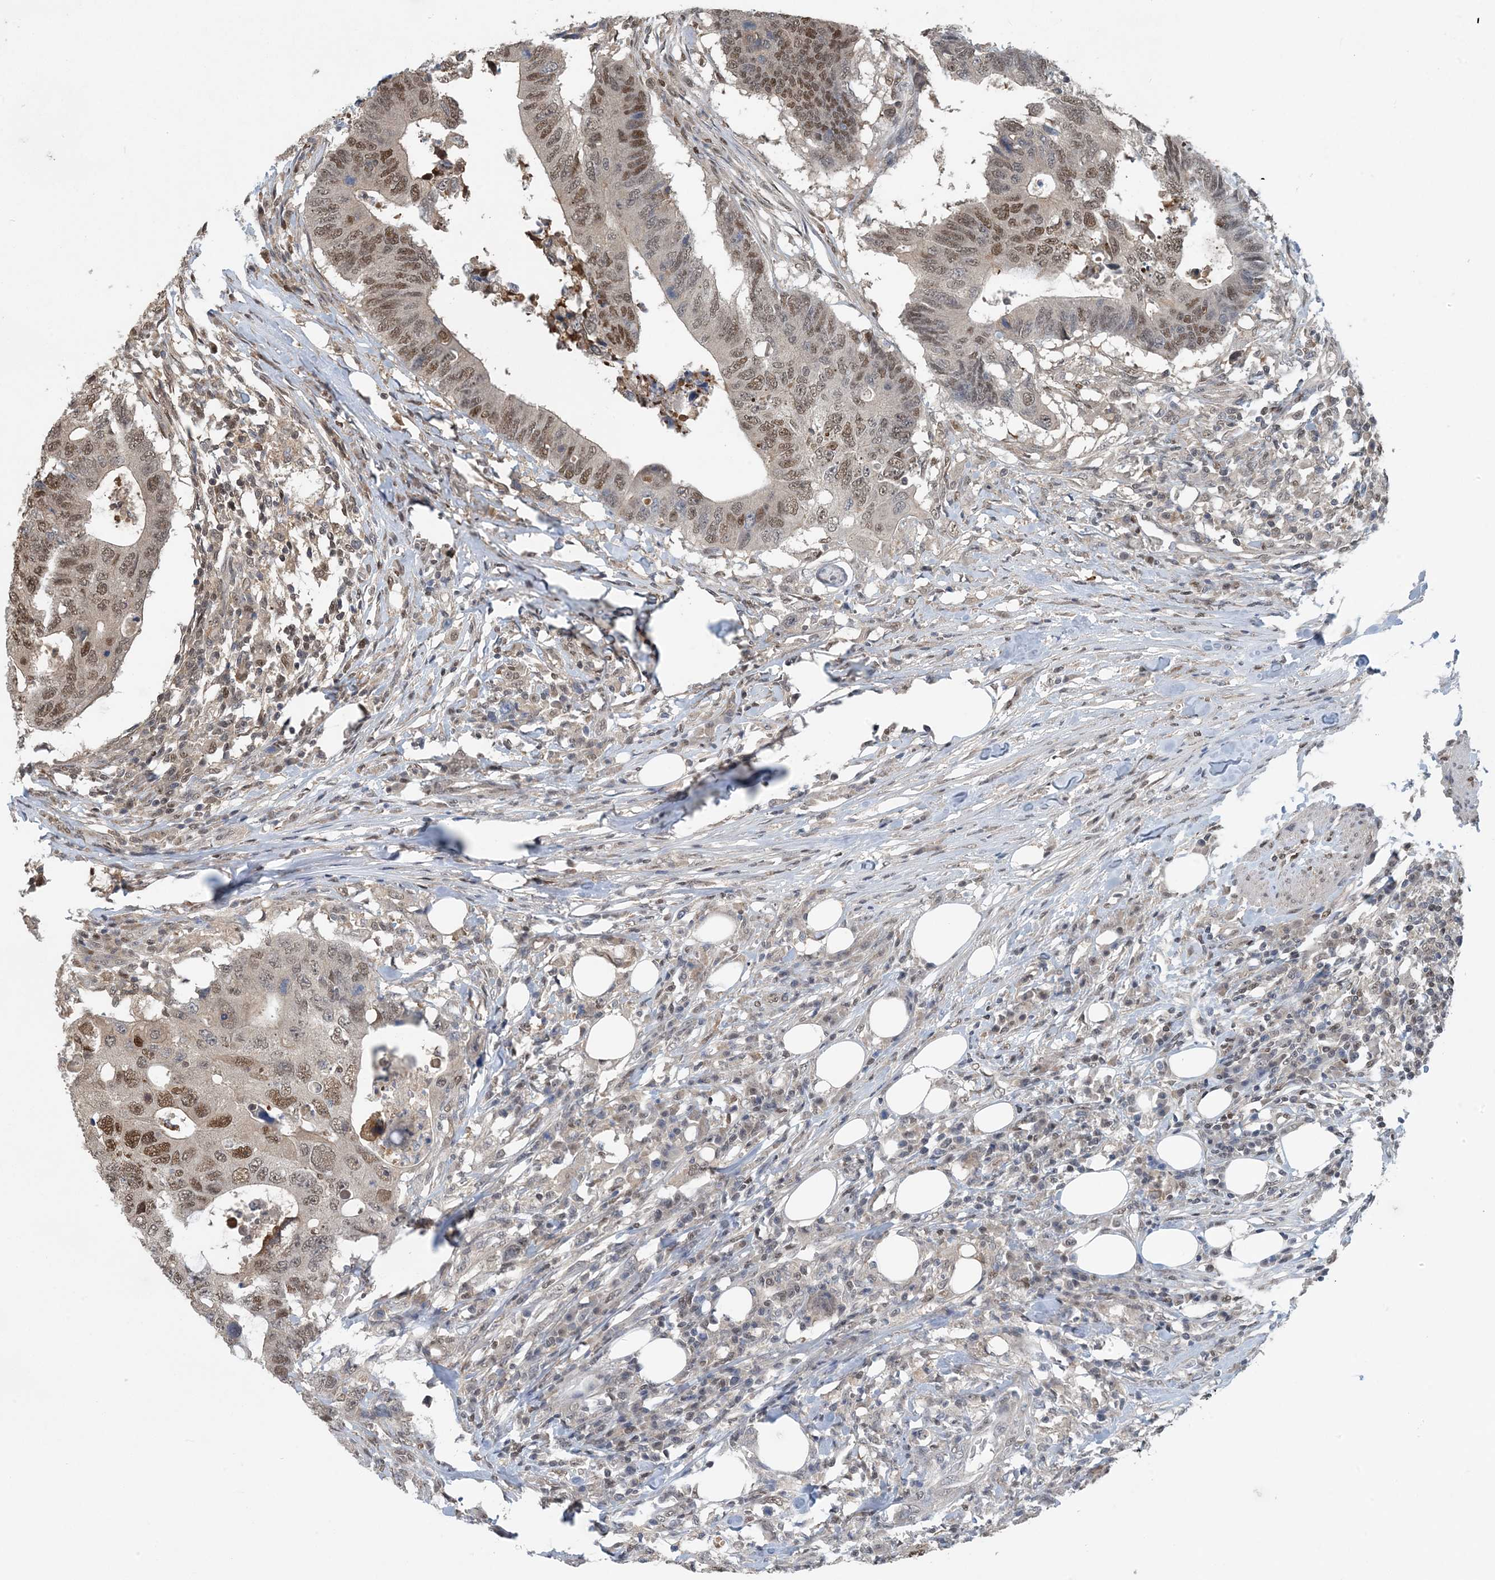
{"staining": {"intensity": "moderate", "quantity": ">75%", "location": "nuclear"}, "tissue": "colorectal cancer", "cell_type": "Tumor cells", "image_type": "cancer", "snomed": [{"axis": "morphology", "description": "Adenocarcinoma, NOS"}, {"axis": "topography", "description": "Colon"}], "caption": "Human adenocarcinoma (colorectal) stained with a protein marker exhibits moderate staining in tumor cells.", "gene": "HIKESHI", "patient": {"sex": "male", "age": 71}}